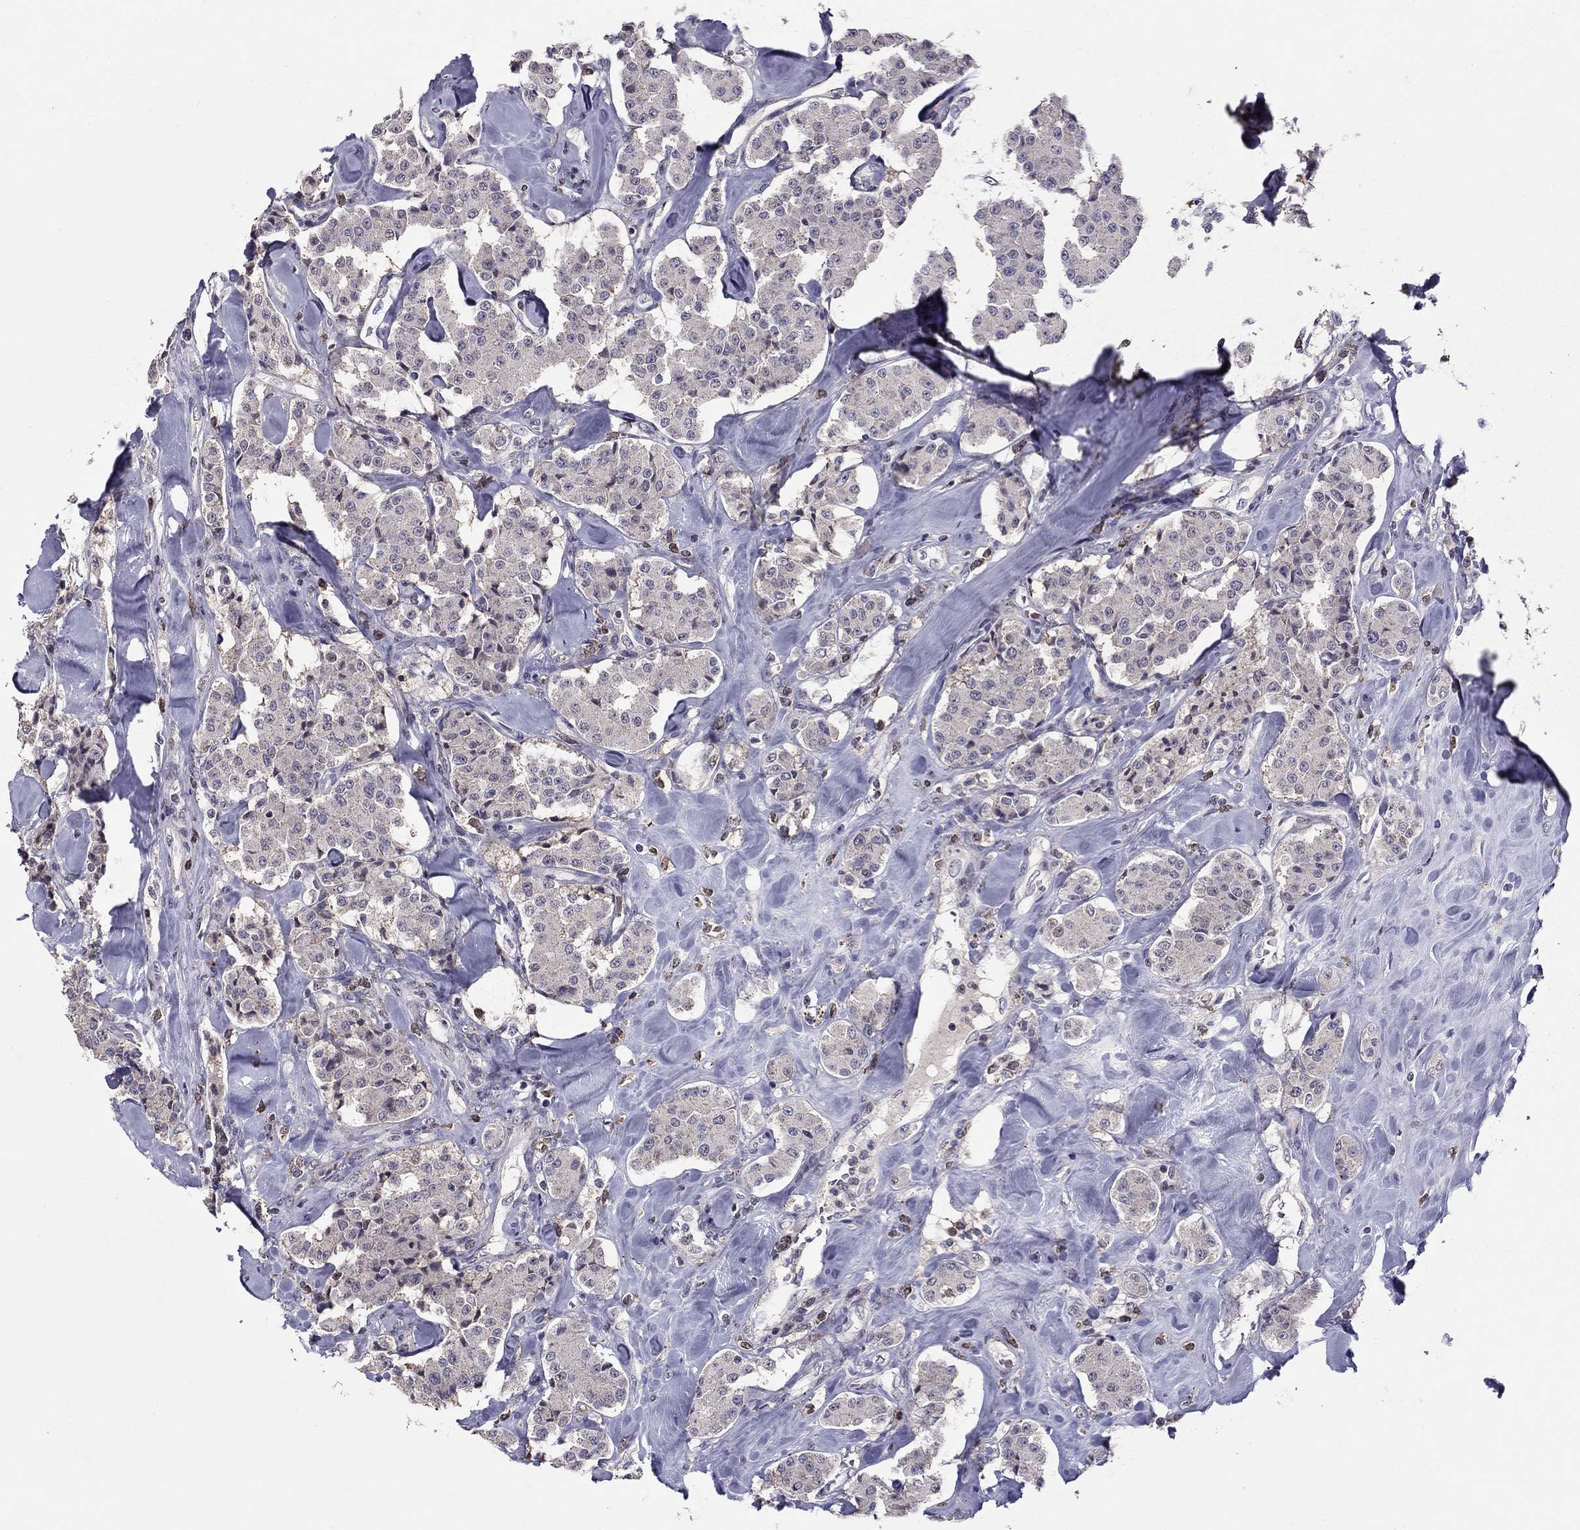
{"staining": {"intensity": "negative", "quantity": "none", "location": "none"}, "tissue": "carcinoid", "cell_type": "Tumor cells", "image_type": "cancer", "snomed": [{"axis": "morphology", "description": "Carcinoid, malignant, NOS"}, {"axis": "topography", "description": "Pancreas"}], "caption": "The image exhibits no significant positivity in tumor cells of carcinoid. Brightfield microscopy of IHC stained with DAB (3,3'-diaminobenzidine) (brown) and hematoxylin (blue), captured at high magnification.", "gene": "HCN1", "patient": {"sex": "male", "age": 41}}